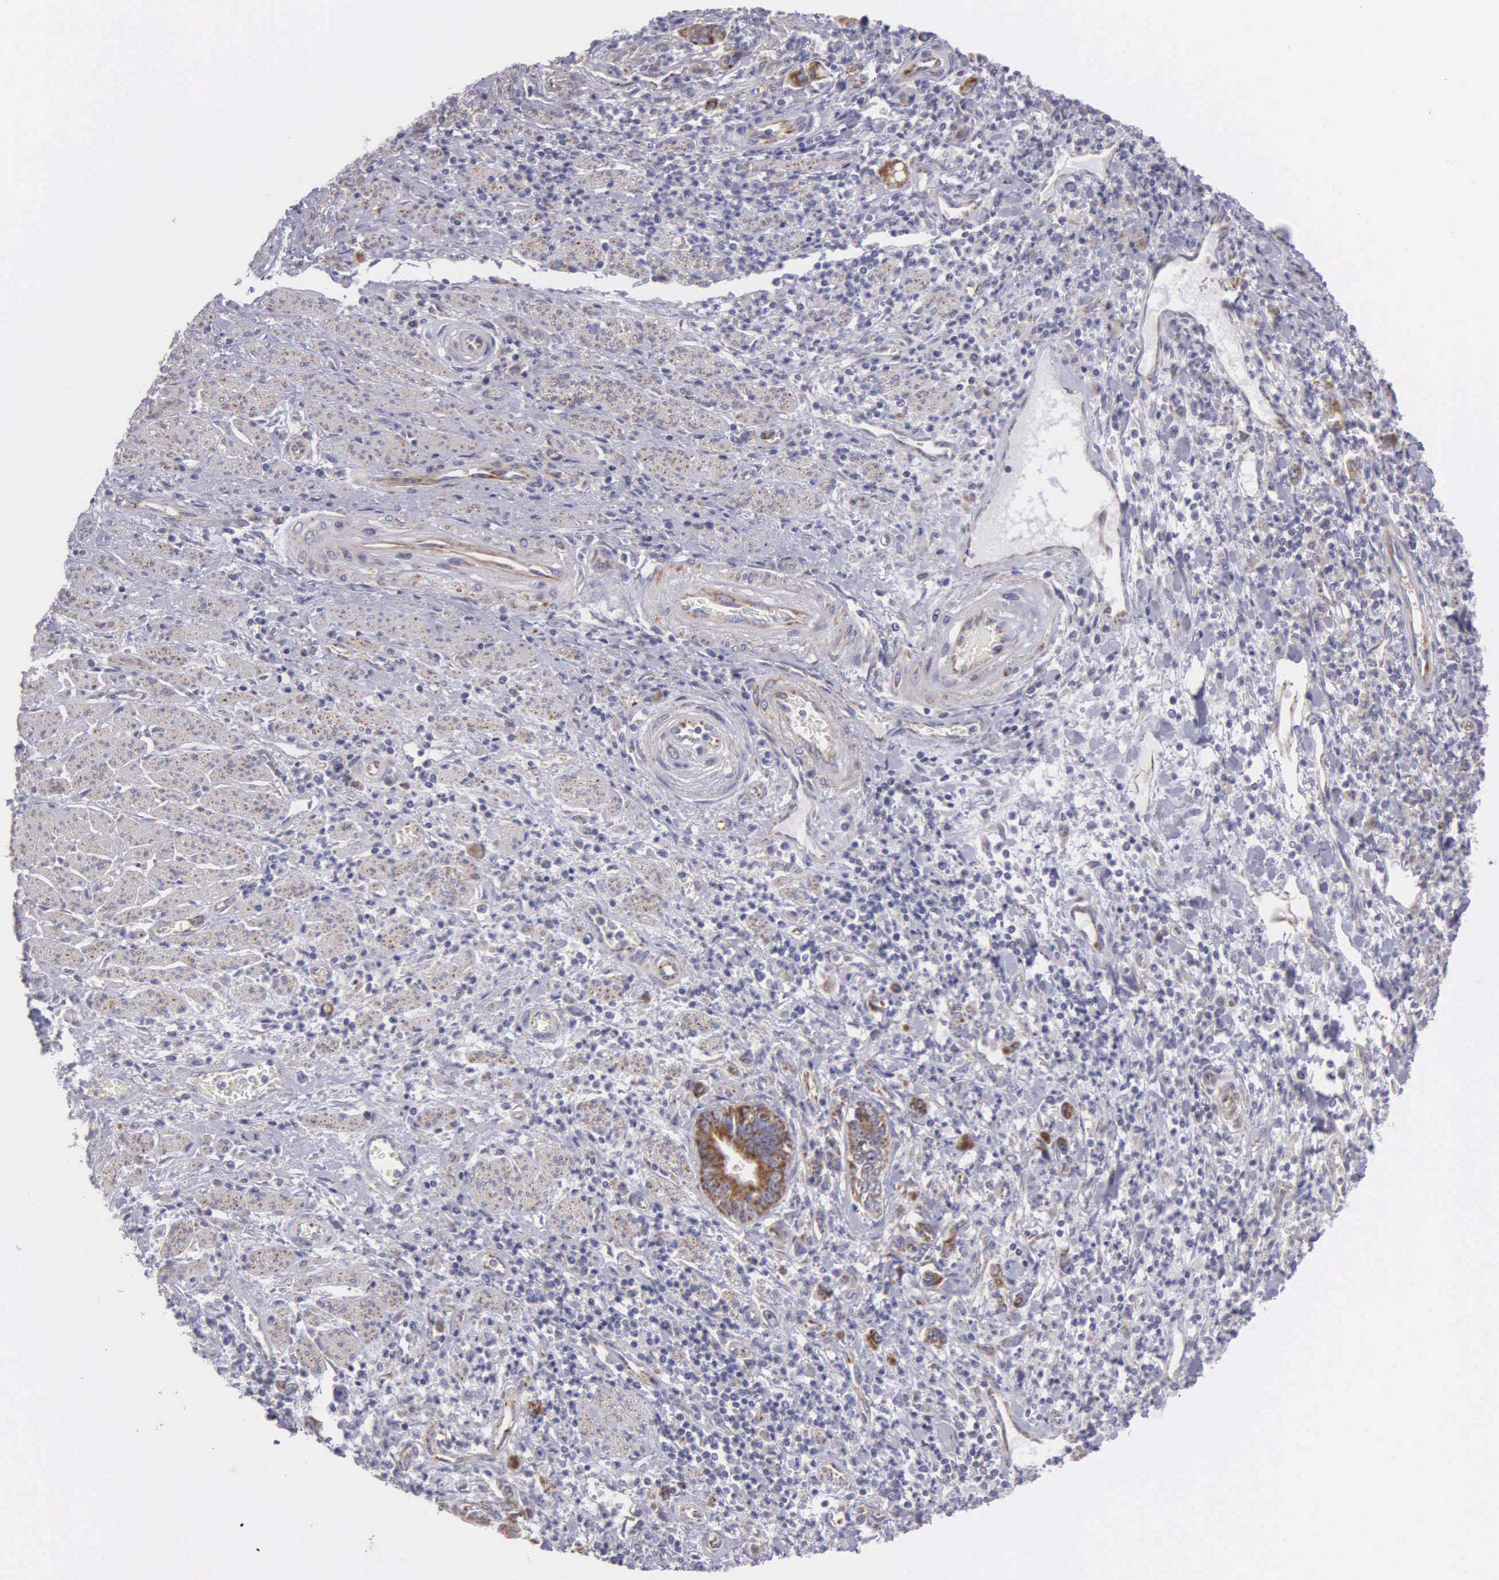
{"staining": {"intensity": "moderate", "quantity": ">75%", "location": "cytoplasmic/membranous"}, "tissue": "stomach cancer", "cell_type": "Tumor cells", "image_type": "cancer", "snomed": [{"axis": "morphology", "description": "Adenocarcinoma, NOS"}, {"axis": "topography", "description": "Stomach"}], "caption": "Immunohistochemical staining of human stomach cancer (adenocarcinoma) displays medium levels of moderate cytoplasmic/membranous expression in about >75% of tumor cells.", "gene": "SYNJ2BP", "patient": {"sex": "female", "age": 76}}